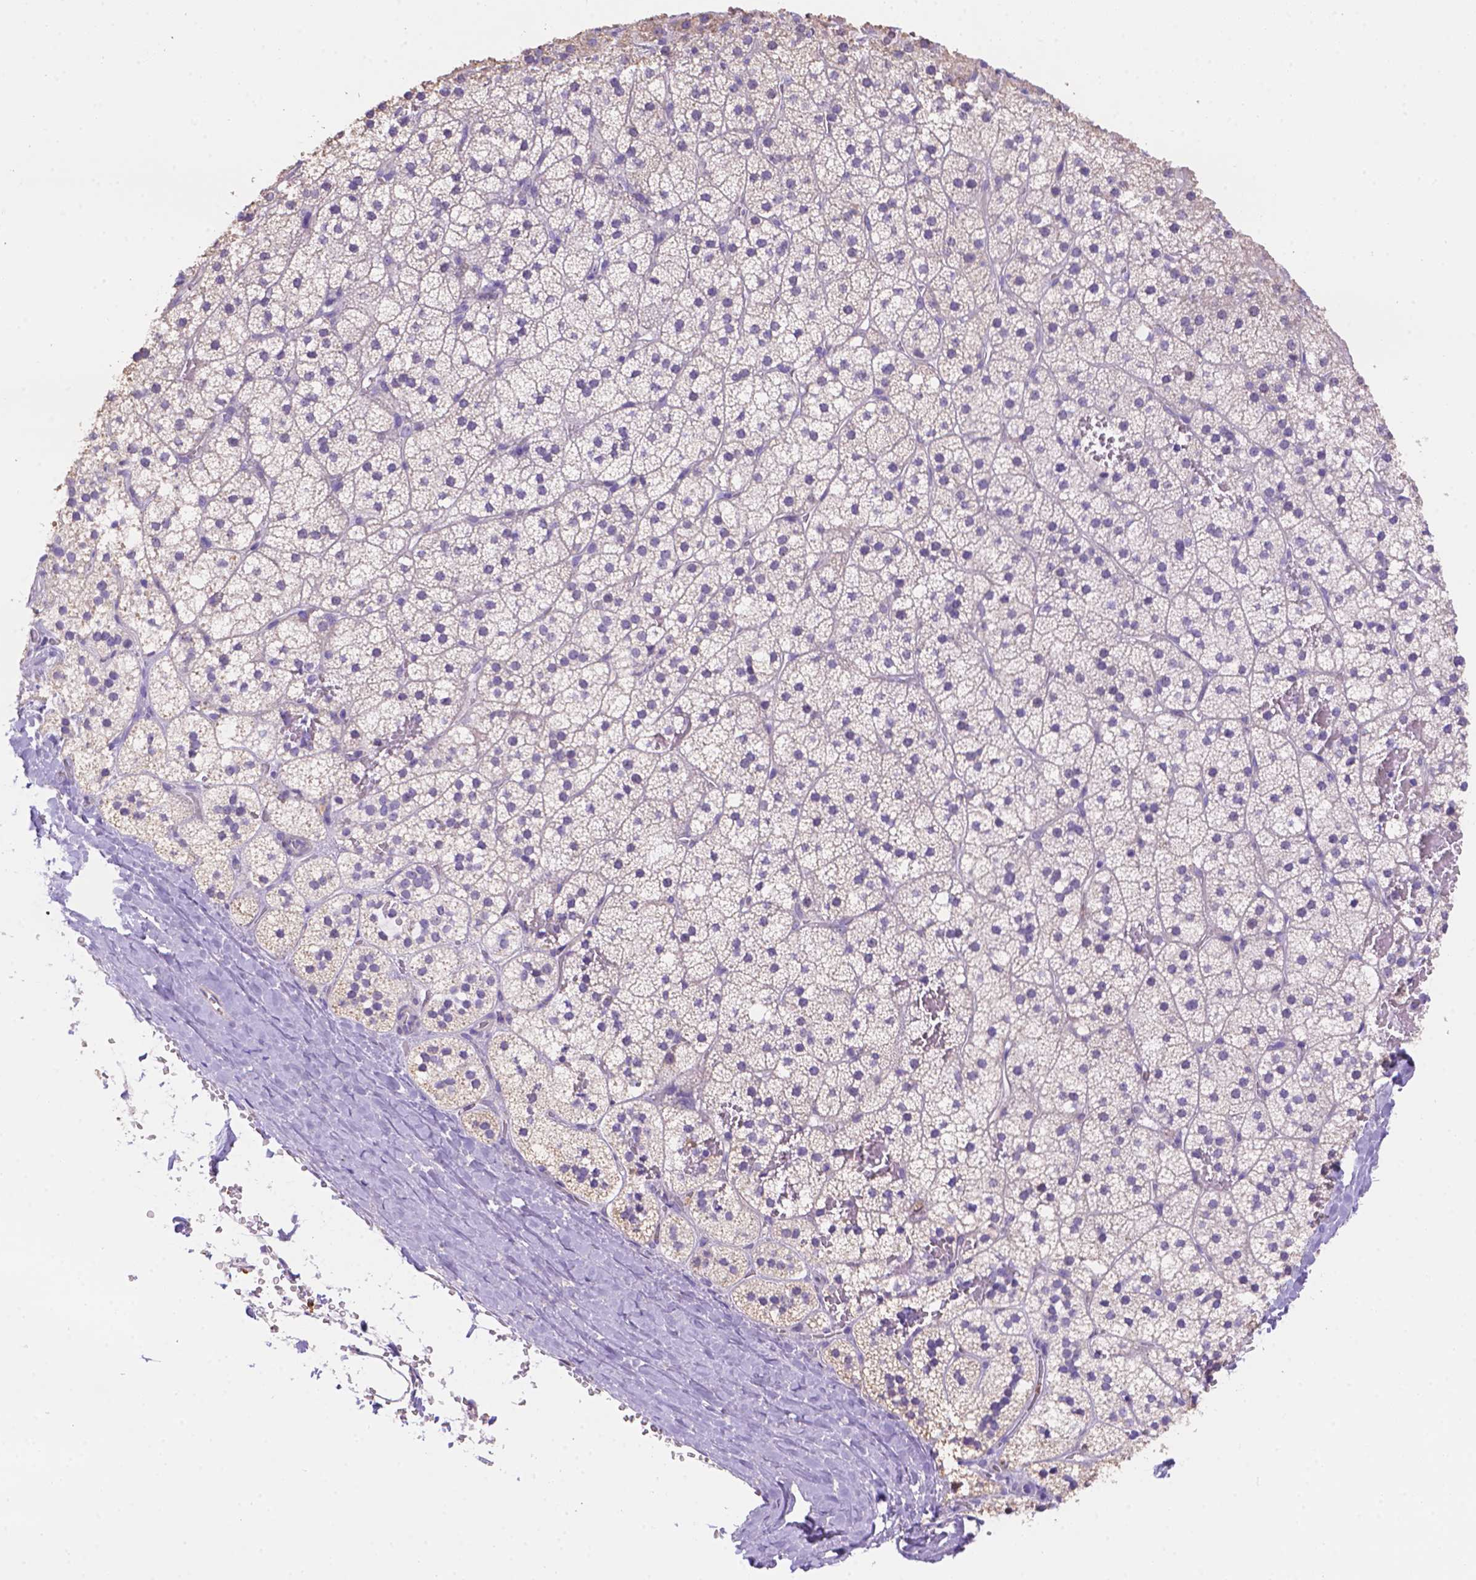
{"staining": {"intensity": "weak", "quantity": "<25%", "location": "cytoplasmic/membranous"}, "tissue": "adrenal gland", "cell_type": "Glandular cells", "image_type": "normal", "snomed": [{"axis": "morphology", "description": "Normal tissue, NOS"}, {"axis": "topography", "description": "Adrenal gland"}], "caption": "A histopathology image of adrenal gland stained for a protein demonstrates no brown staining in glandular cells.", "gene": "NXPE2", "patient": {"sex": "male", "age": 53}}